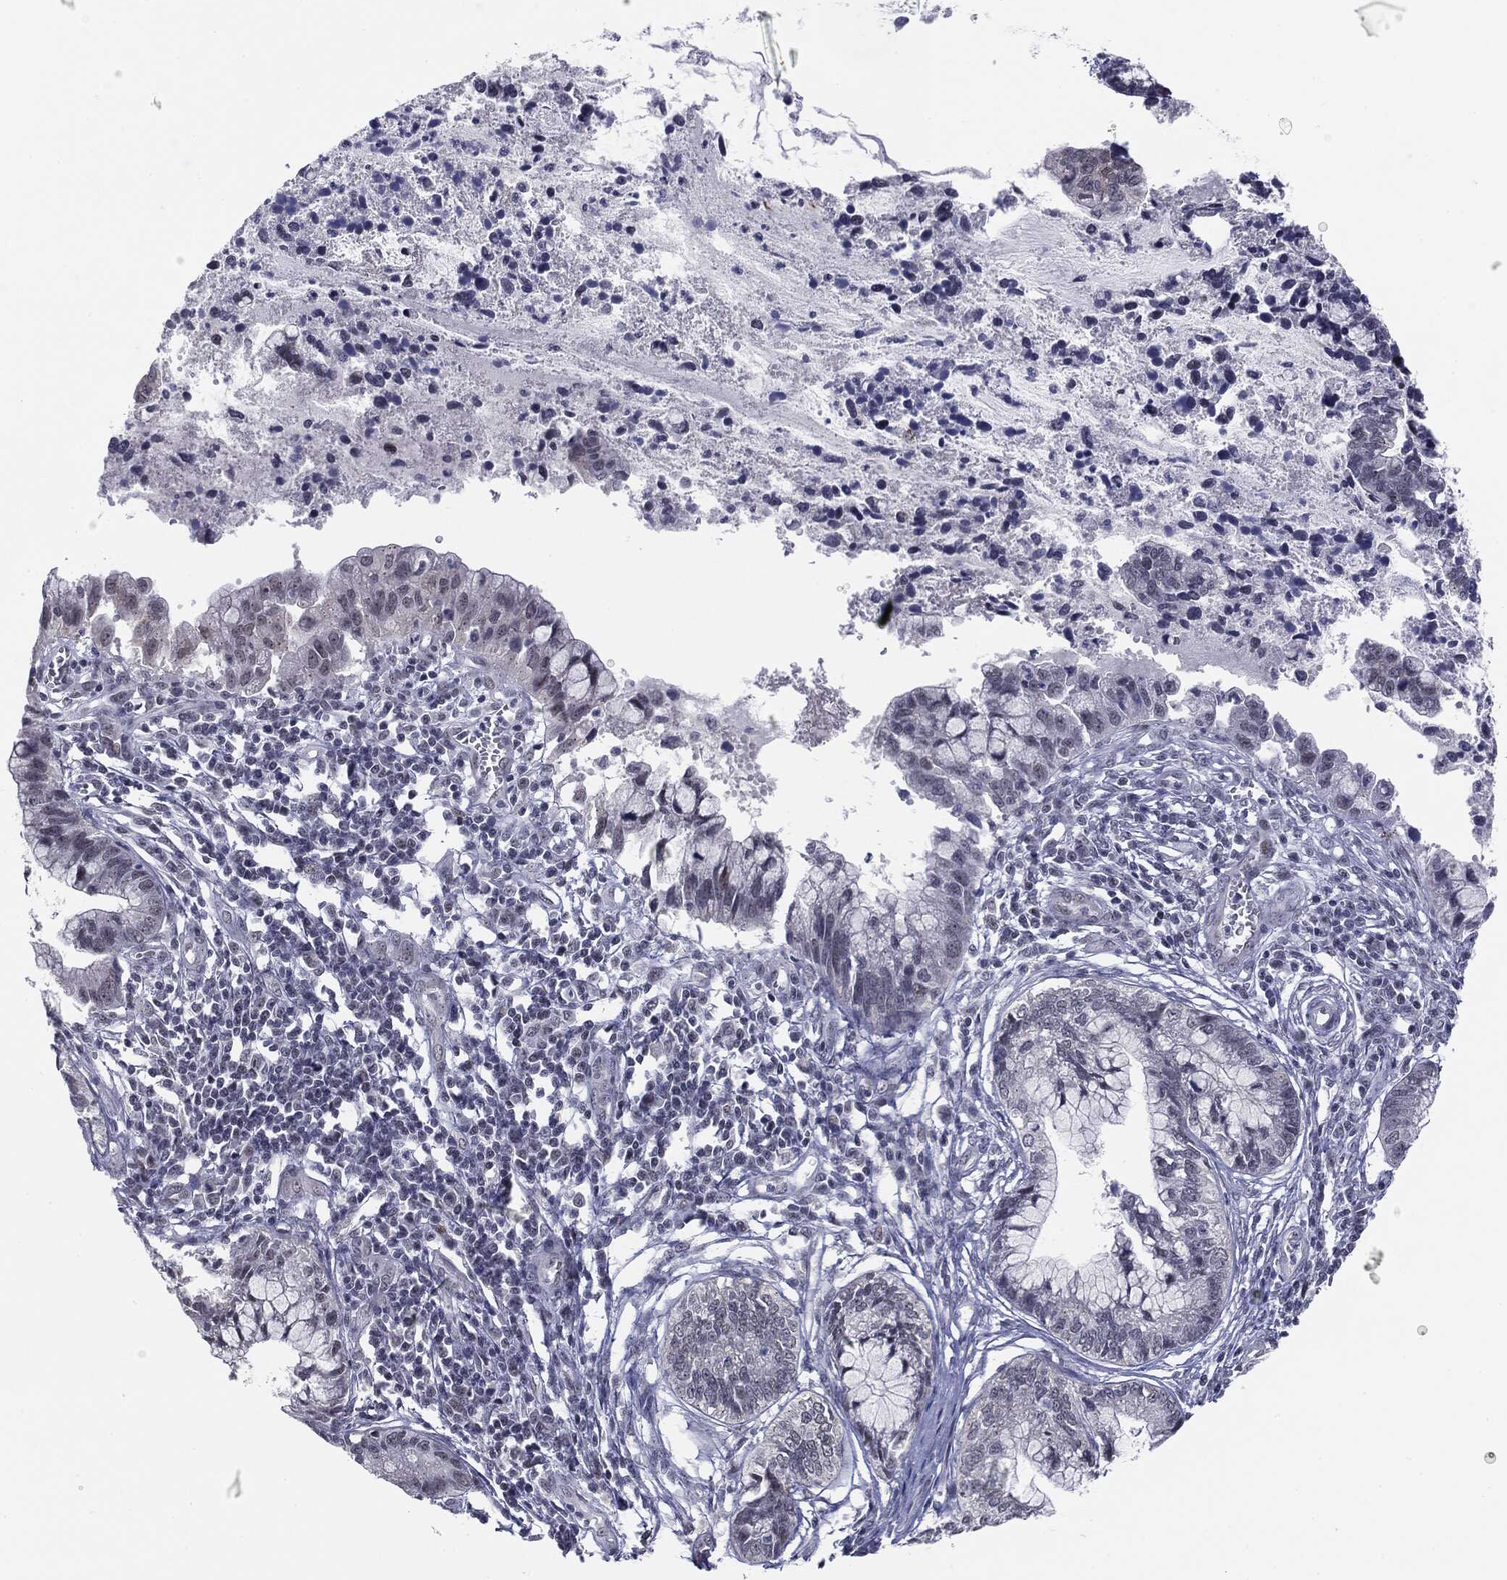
{"staining": {"intensity": "negative", "quantity": "none", "location": "none"}, "tissue": "cervical cancer", "cell_type": "Tumor cells", "image_type": "cancer", "snomed": [{"axis": "morphology", "description": "Adenocarcinoma, NOS"}, {"axis": "topography", "description": "Cervix"}], "caption": "A histopathology image of cervical adenocarcinoma stained for a protein demonstrates no brown staining in tumor cells. (Stains: DAB (3,3'-diaminobenzidine) IHC with hematoxylin counter stain, Microscopy: brightfield microscopy at high magnification).", "gene": "SLC5A5", "patient": {"sex": "female", "age": 44}}